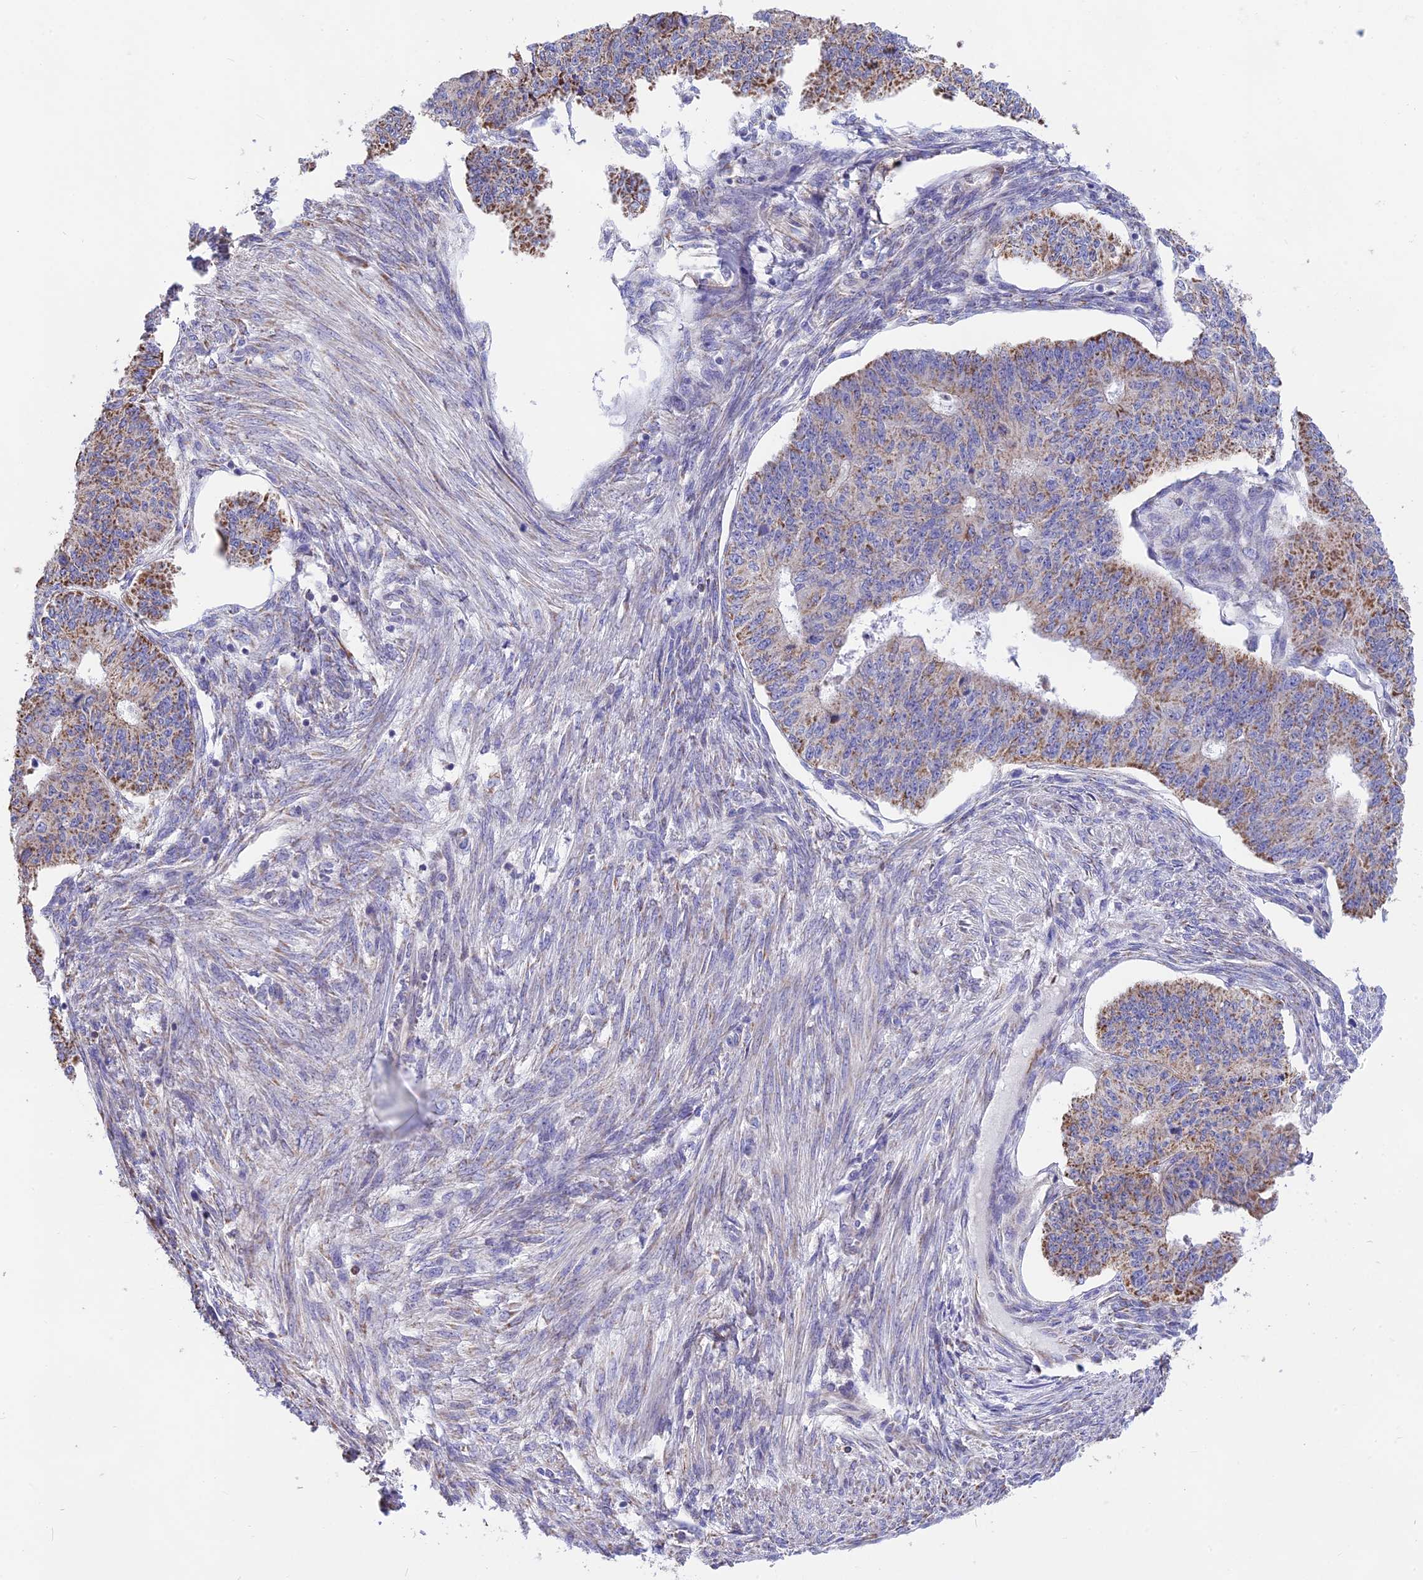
{"staining": {"intensity": "moderate", "quantity": "25%-75%", "location": "cytoplasmic/membranous"}, "tissue": "endometrial cancer", "cell_type": "Tumor cells", "image_type": "cancer", "snomed": [{"axis": "morphology", "description": "Adenocarcinoma, NOS"}, {"axis": "topography", "description": "Endometrium"}], "caption": "Endometrial cancer (adenocarcinoma) stained with immunohistochemistry (IHC) exhibits moderate cytoplasmic/membranous positivity in approximately 25%-75% of tumor cells. (Brightfield microscopy of DAB IHC at high magnification).", "gene": "DOC2B", "patient": {"sex": "female", "age": 32}}